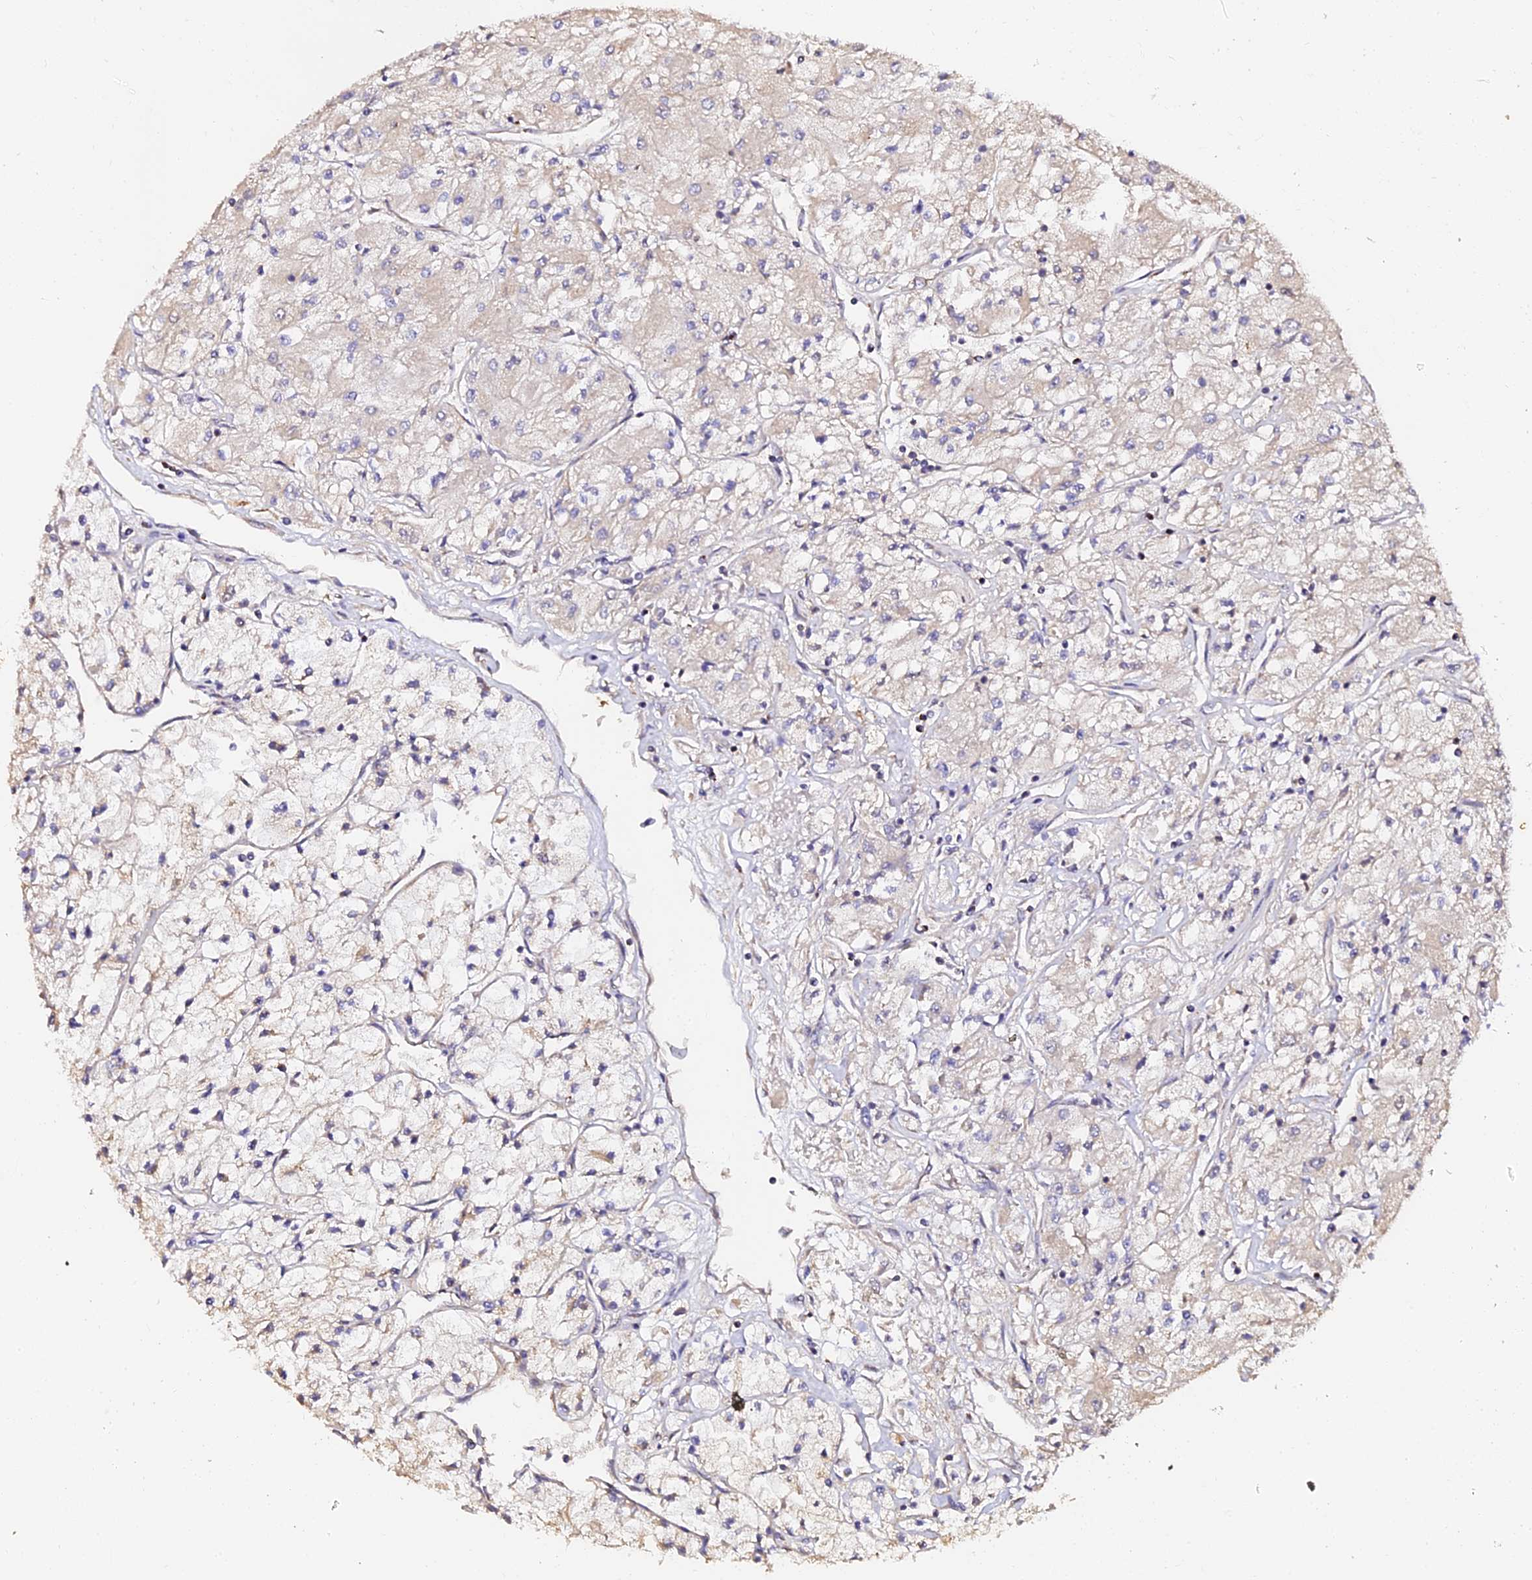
{"staining": {"intensity": "weak", "quantity": "<25%", "location": "cytoplasmic/membranous"}, "tissue": "renal cancer", "cell_type": "Tumor cells", "image_type": "cancer", "snomed": [{"axis": "morphology", "description": "Adenocarcinoma, NOS"}, {"axis": "topography", "description": "Kidney"}], "caption": "The micrograph demonstrates no staining of tumor cells in renal cancer.", "gene": "TDO2", "patient": {"sex": "male", "age": 80}}